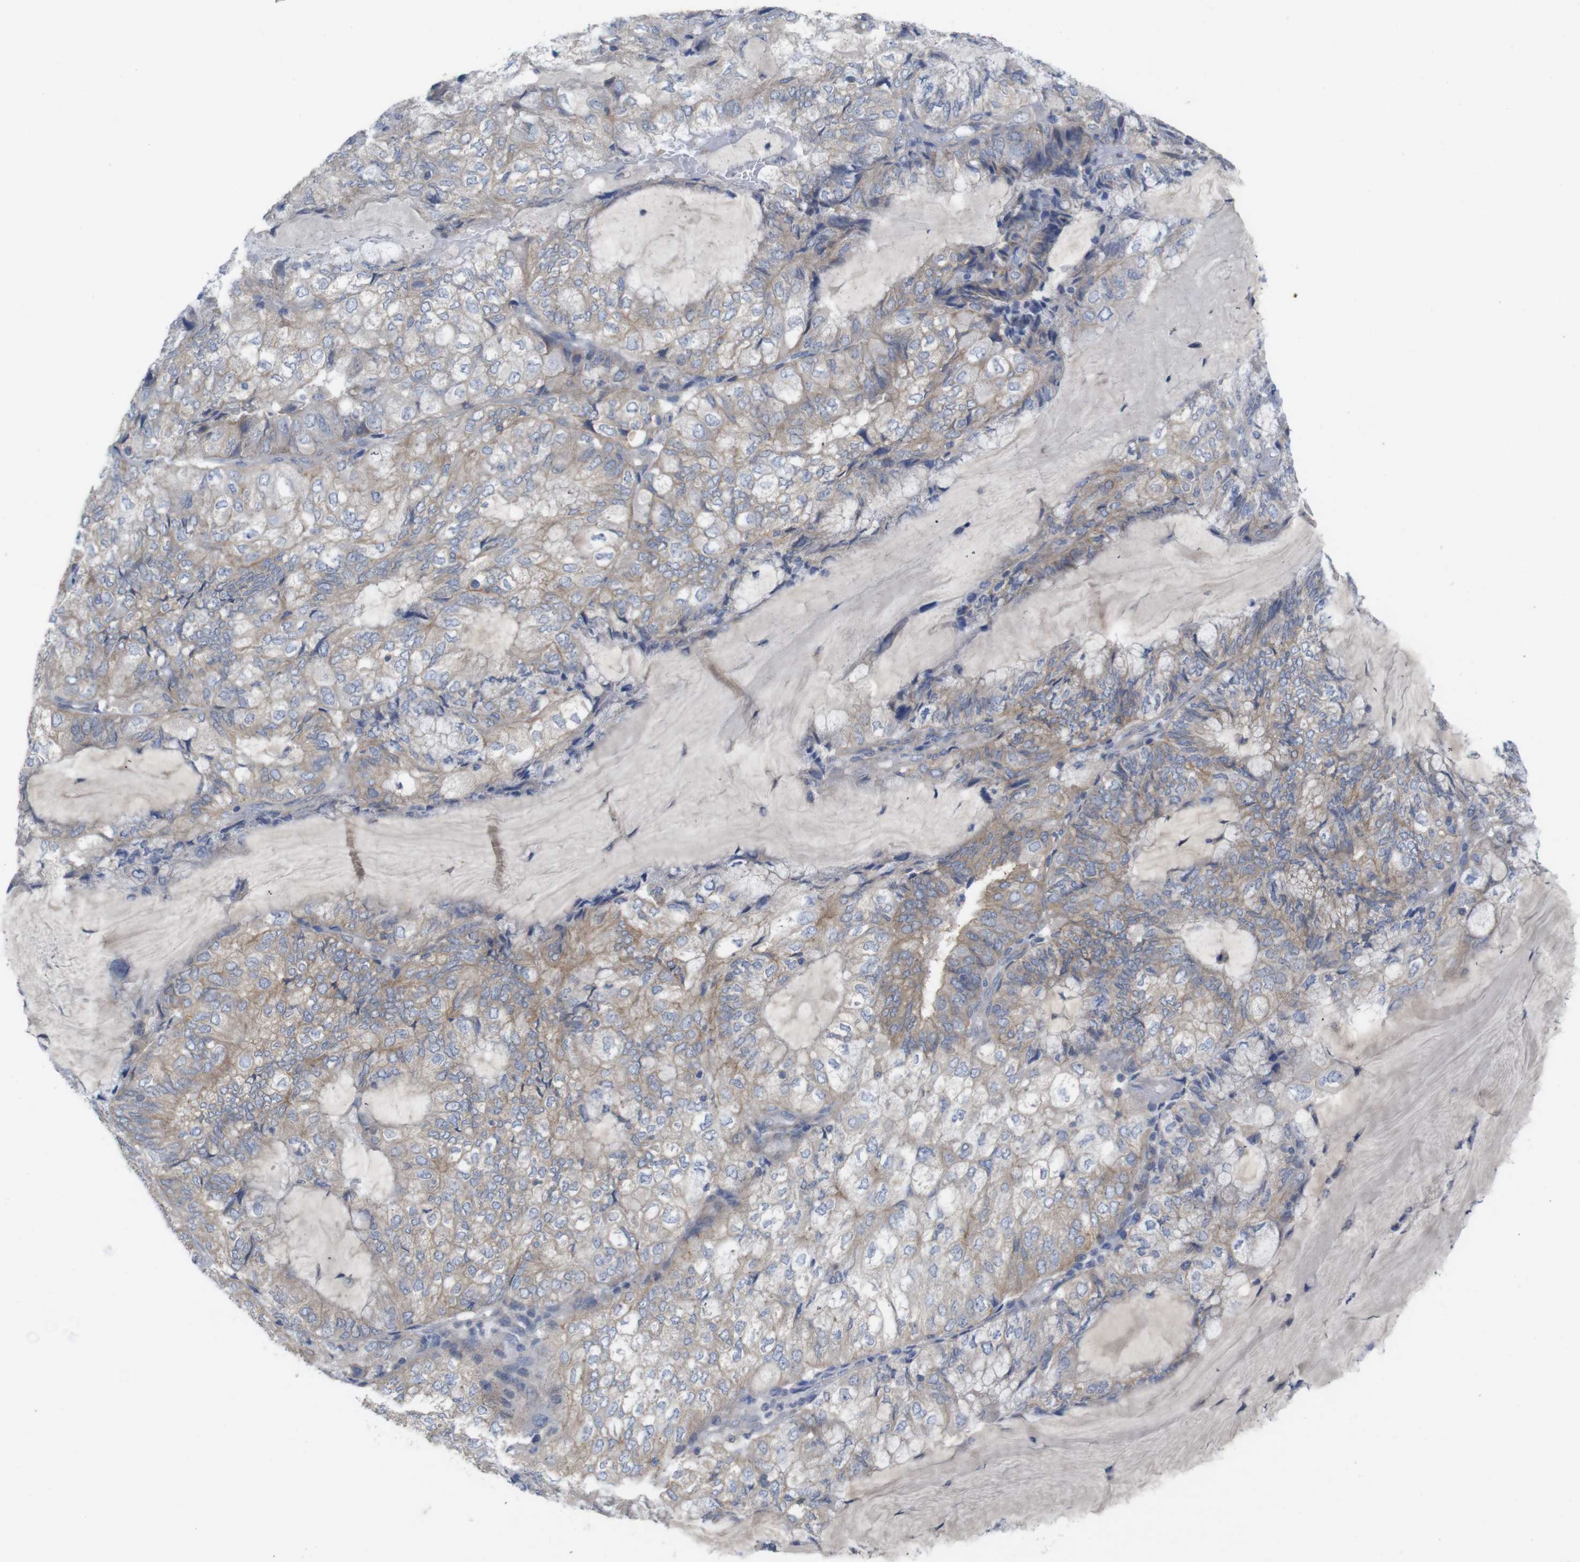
{"staining": {"intensity": "moderate", "quantity": "25%-75%", "location": "cytoplasmic/membranous"}, "tissue": "endometrial cancer", "cell_type": "Tumor cells", "image_type": "cancer", "snomed": [{"axis": "morphology", "description": "Adenocarcinoma, NOS"}, {"axis": "topography", "description": "Endometrium"}], "caption": "Adenocarcinoma (endometrial) stained with a protein marker demonstrates moderate staining in tumor cells.", "gene": "KIDINS220", "patient": {"sex": "female", "age": 81}}